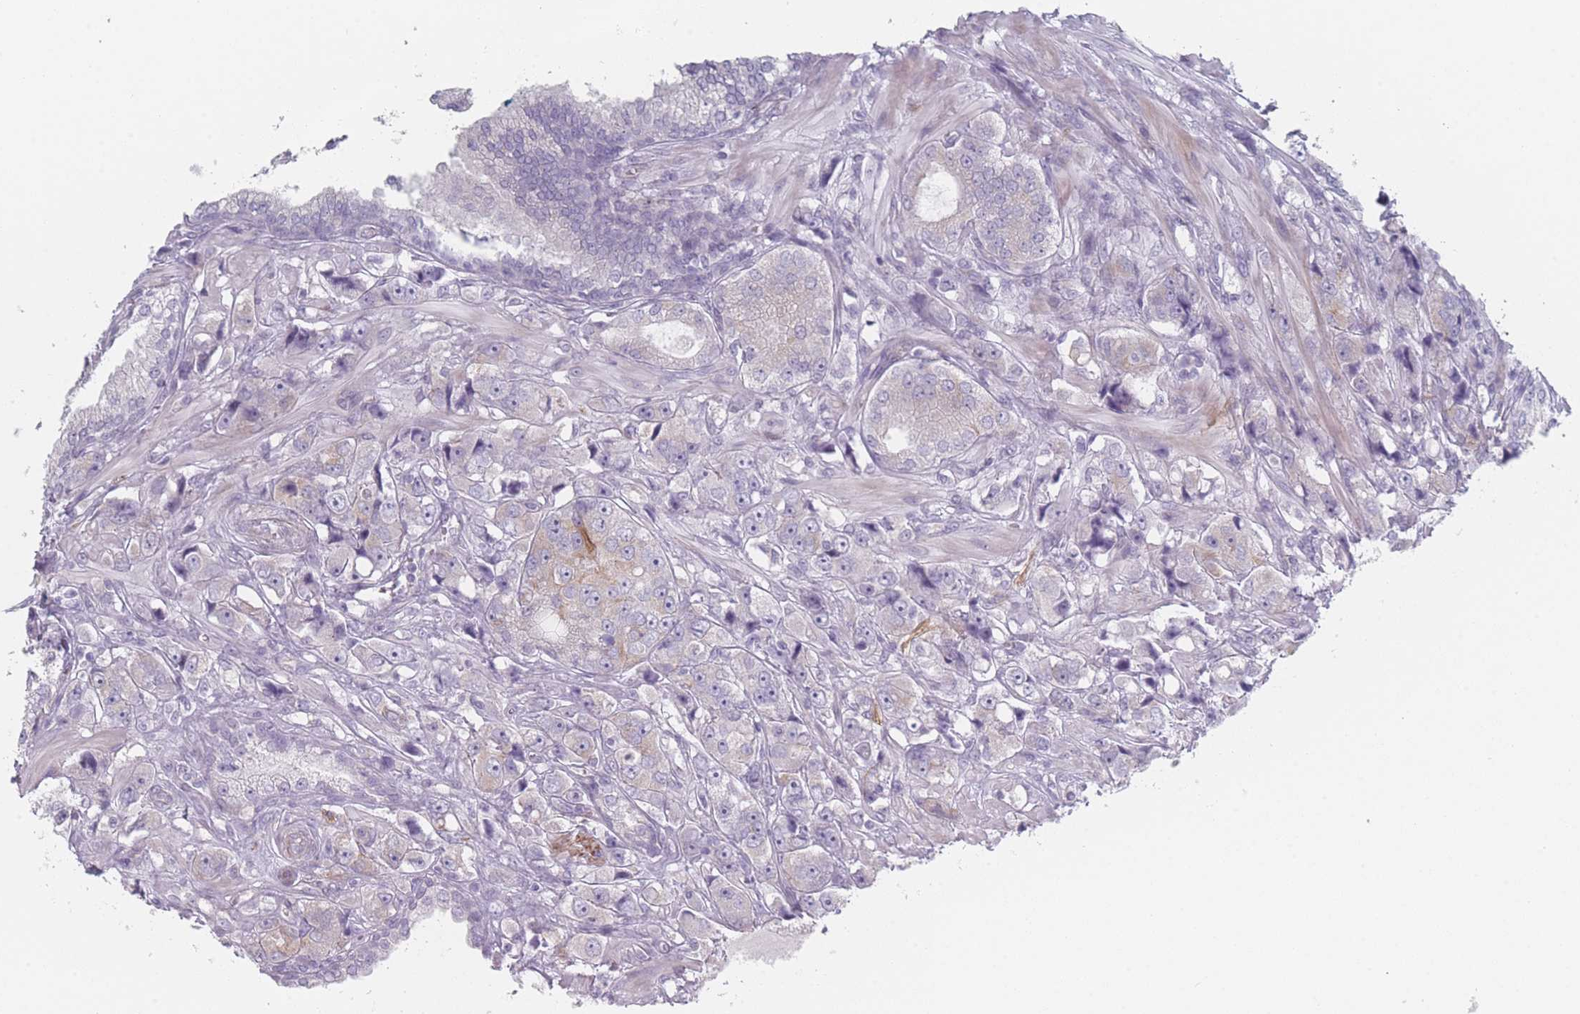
{"staining": {"intensity": "negative", "quantity": "none", "location": "none"}, "tissue": "prostate cancer", "cell_type": "Tumor cells", "image_type": "cancer", "snomed": [{"axis": "morphology", "description": "Adenocarcinoma, High grade"}, {"axis": "topography", "description": "Prostate"}], "caption": "High magnification brightfield microscopy of prostate cancer stained with DAB (brown) and counterstained with hematoxylin (blue): tumor cells show no significant staining. (DAB immunohistochemistry with hematoxylin counter stain).", "gene": "RNF4", "patient": {"sex": "male", "age": 74}}